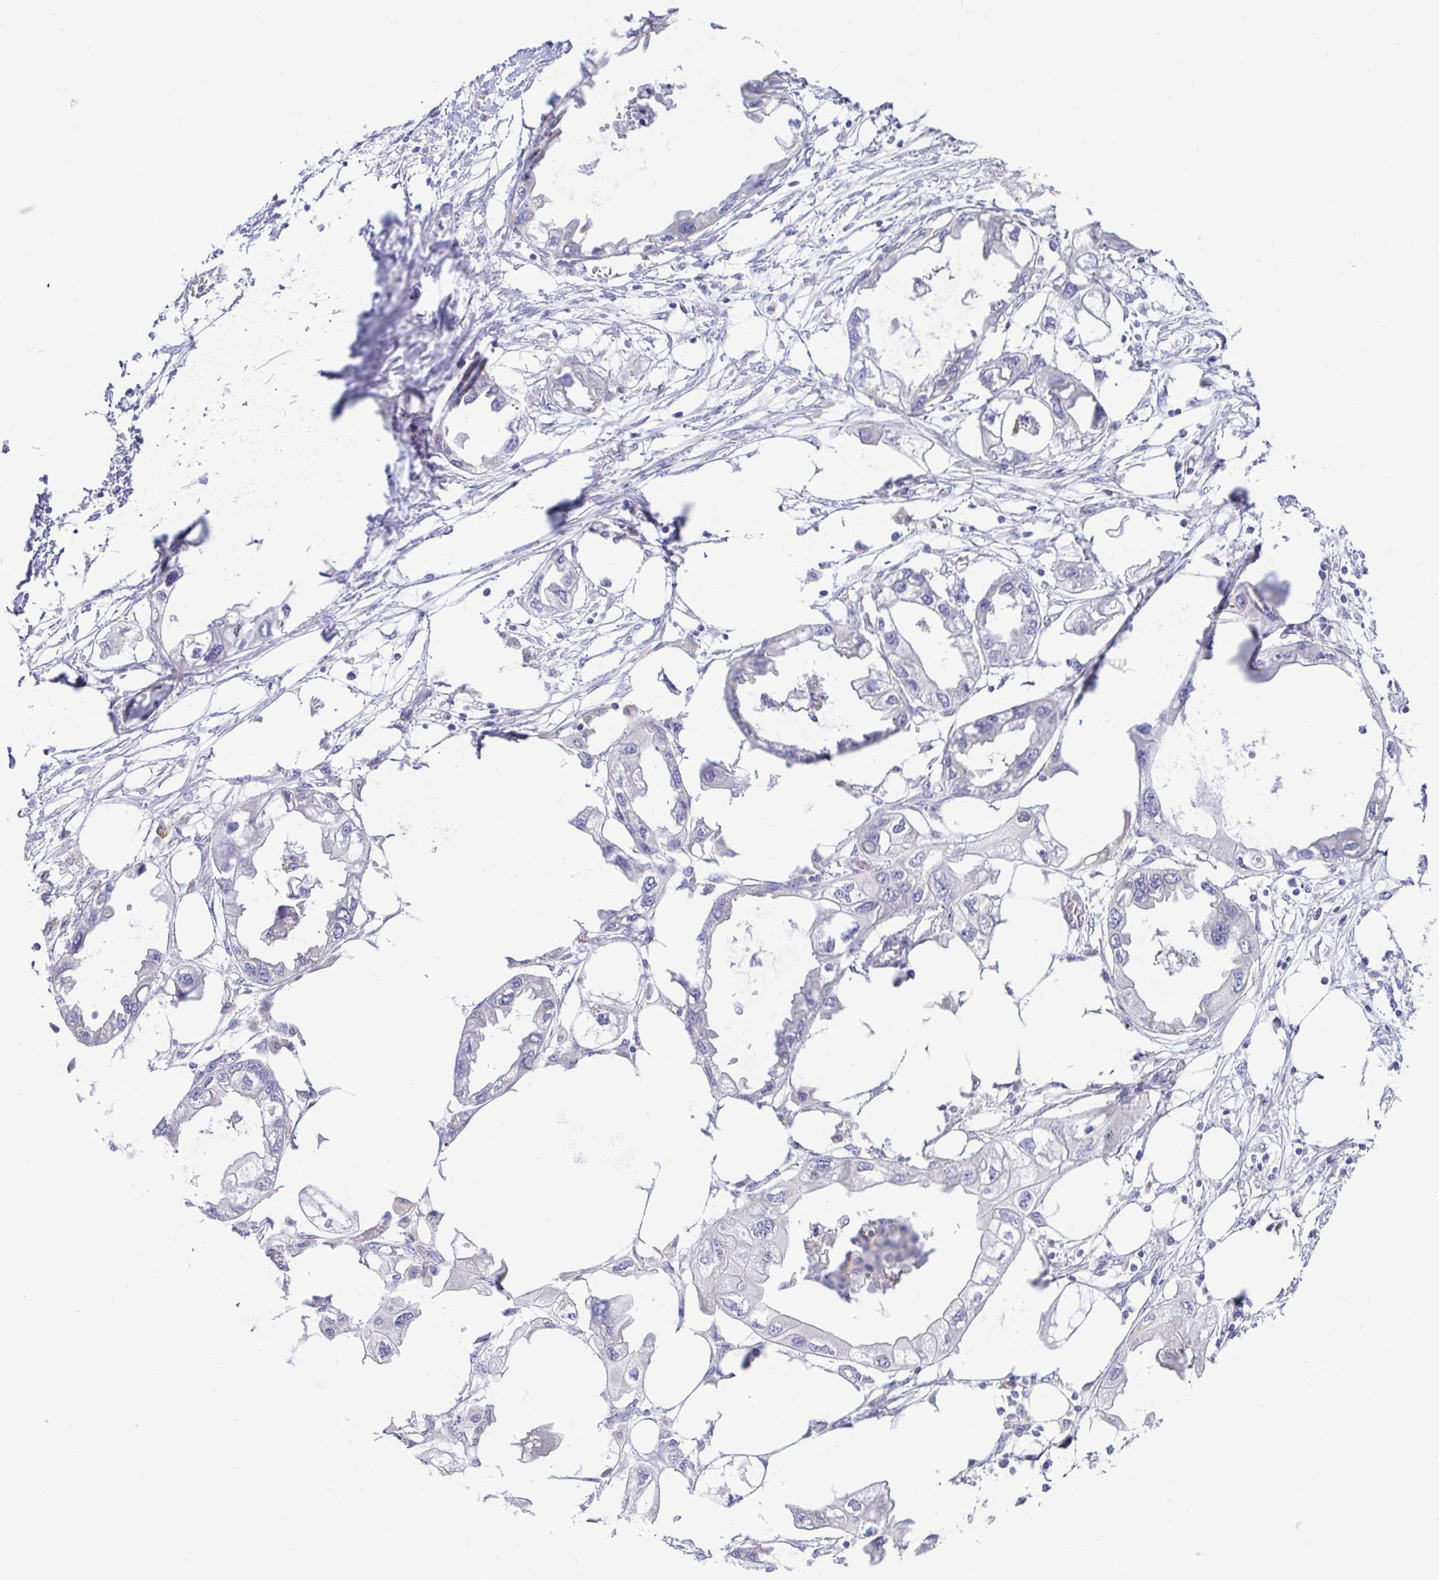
{"staining": {"intensity": "negative", "quantity": "none", "location": "none"}, "tissue": "endometrial cancer", "cell_type": "Tumor cells", "image_type": "cancer", "snomed": [{"axis": "morphology", "description": "Adenocarcinoma, NOS"}, {"axis": "morphology", "description": "Adenocarcinoma, metastatic, NOS"}, {"axis": "topography", "description": "Adipose tissue"}, {"axis": "topography", "description": "Endometrium"}], "caption": "There is no significant positivity in tumor cells of endometrial cancer (adenocarcinoma).", "gene": "BACE2", "patient": {"sex": "female", "age": 67}}